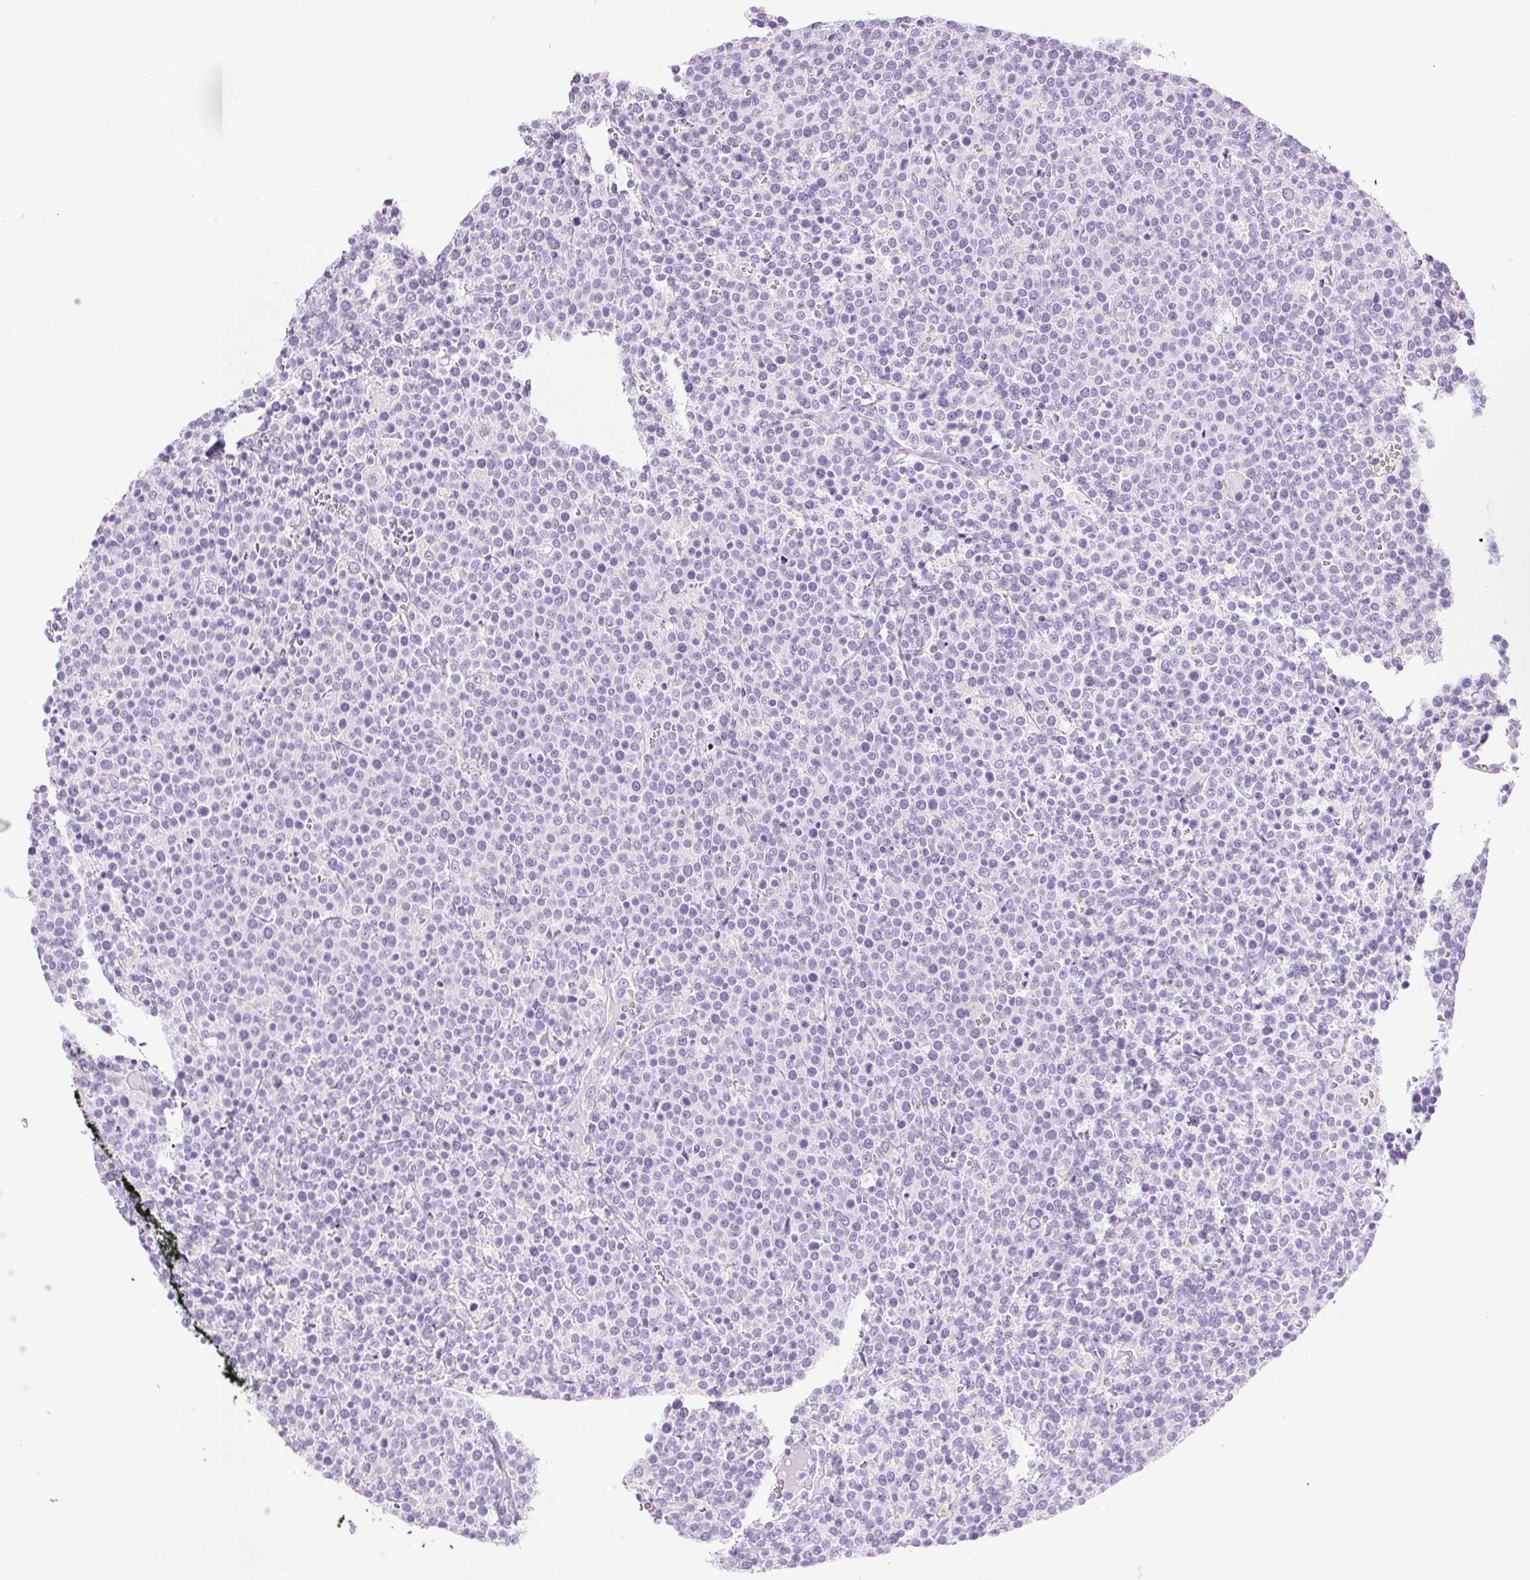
{"staining": {"intensity": "negative", "quantity": "none", "location": "none"}, "tissue": "lymphoma", "cell_type": "Tumor cells", "image_type": "cancer", "snomed": [{"axis": "morphology", "description": "Malignant lymphoma, non-Hodgkin's type, High grade"}, {"axis": "topography", "description": "Lymph node"}], "caption": "The photomicrograph demonstrates no significant positivity in tumor cells of malignant lymphoma, non-Hodgkin's type (high-grade).", "gene": "CPB1", "patient": {"sex": "male", "age": 61}}